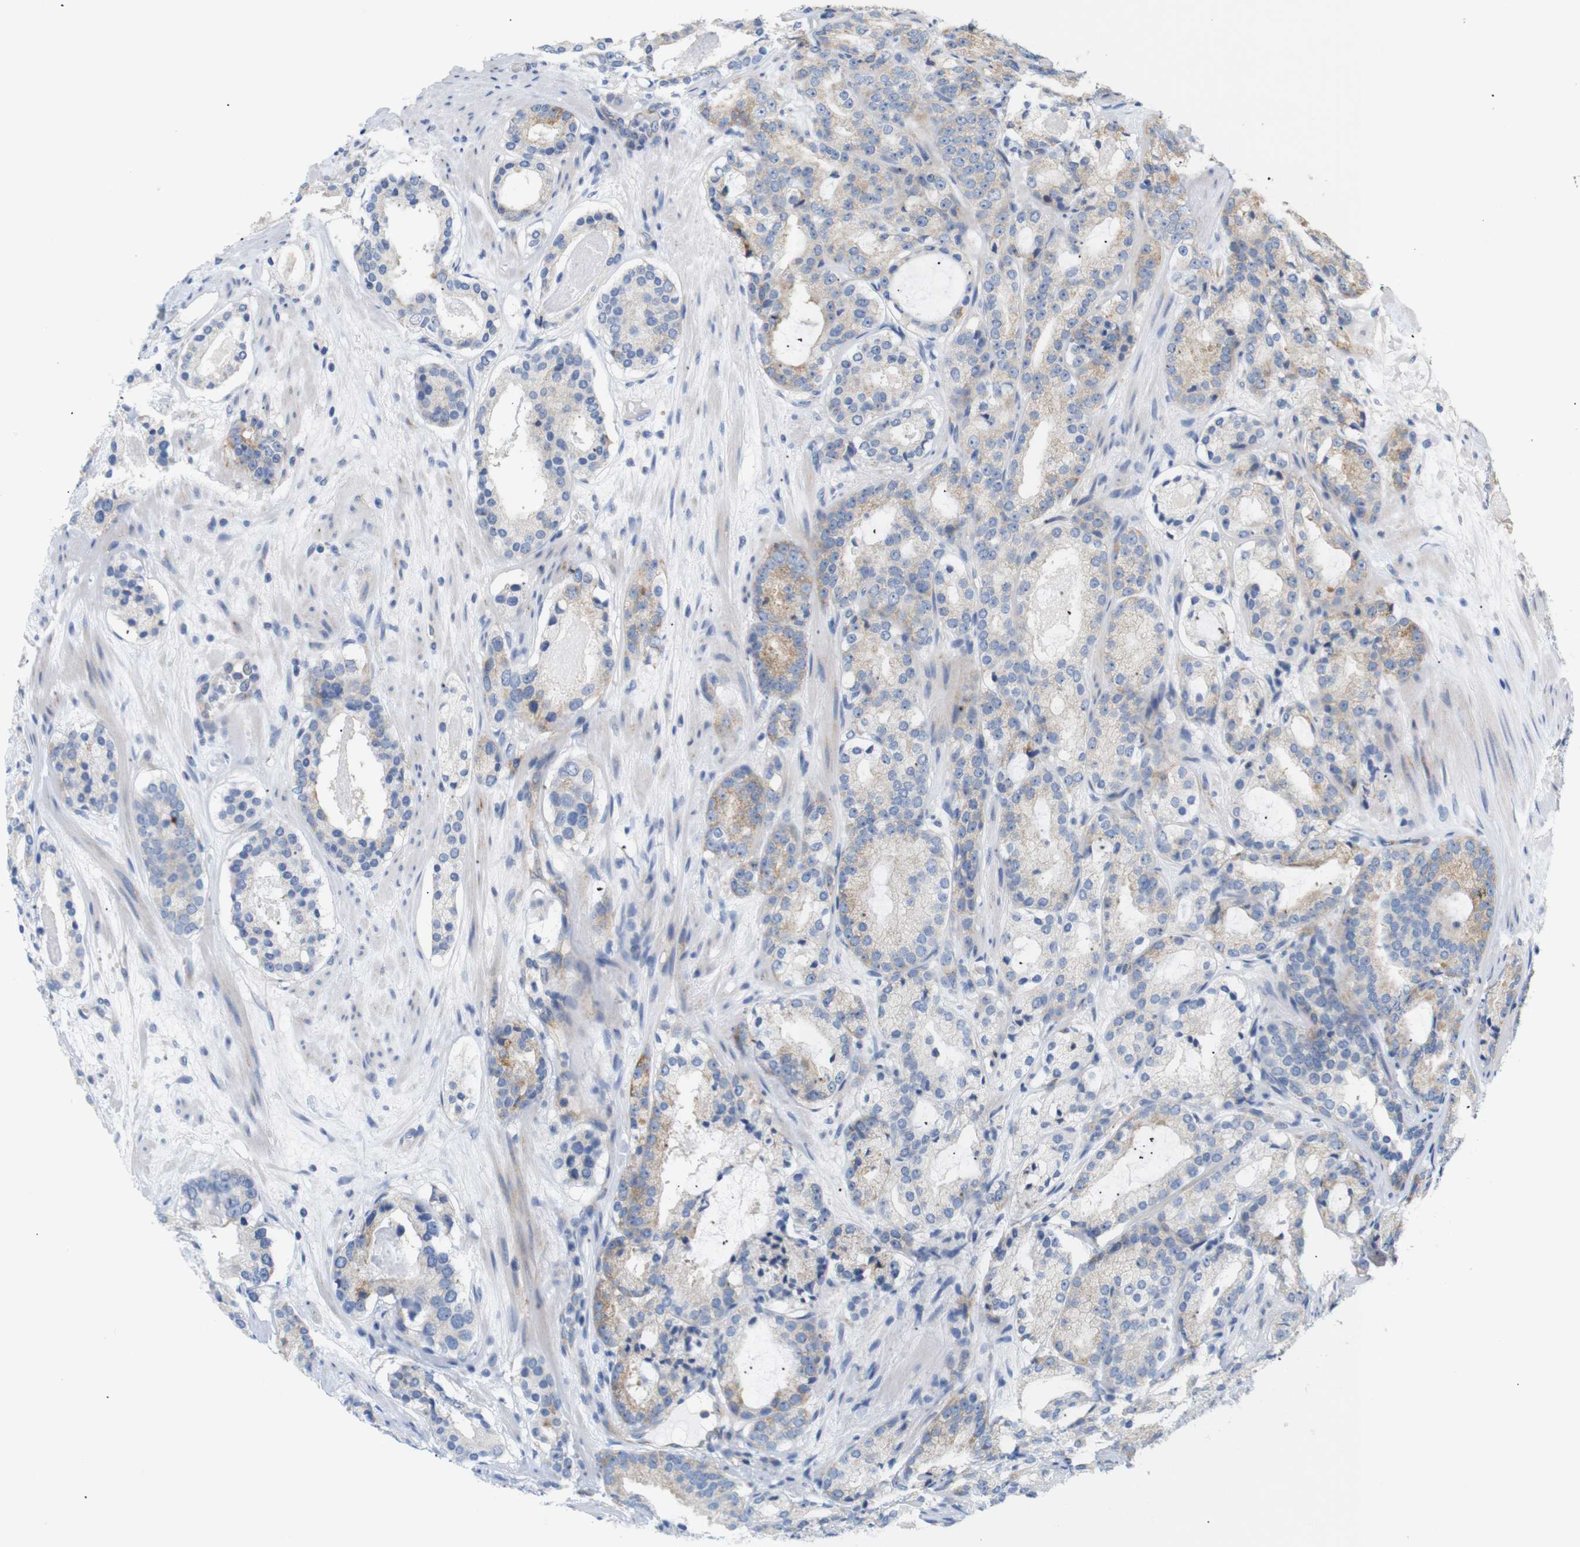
{"staining": {"intensity": "moderate", "quantity": "<25%", "location": "cytoplasmic/membranous"}, "tissue": "prostate cancer", "cell_type": "Tumor cells", "image_type": "cancer", "snomed": [{"axis": "morphology", "description": "Adenocarcinoma, Low grade"}, {"axis": "topography", "description": "Prostate"}], "caption": "Immunohistochemistry of human prostate cancer (adenocarcinoma (low-grade)) demonstrates low levels of moderate cytoplasmic/membranous expression in approximately <25% of tumor cells. The staining was performed using DAB to visualize the protein expression in brown, while the nuclei were stained in blue with hematoxylin (Magnification: 20x).", "gene": "TRIM5", "patient": {"sex": "male", "age": 69}}